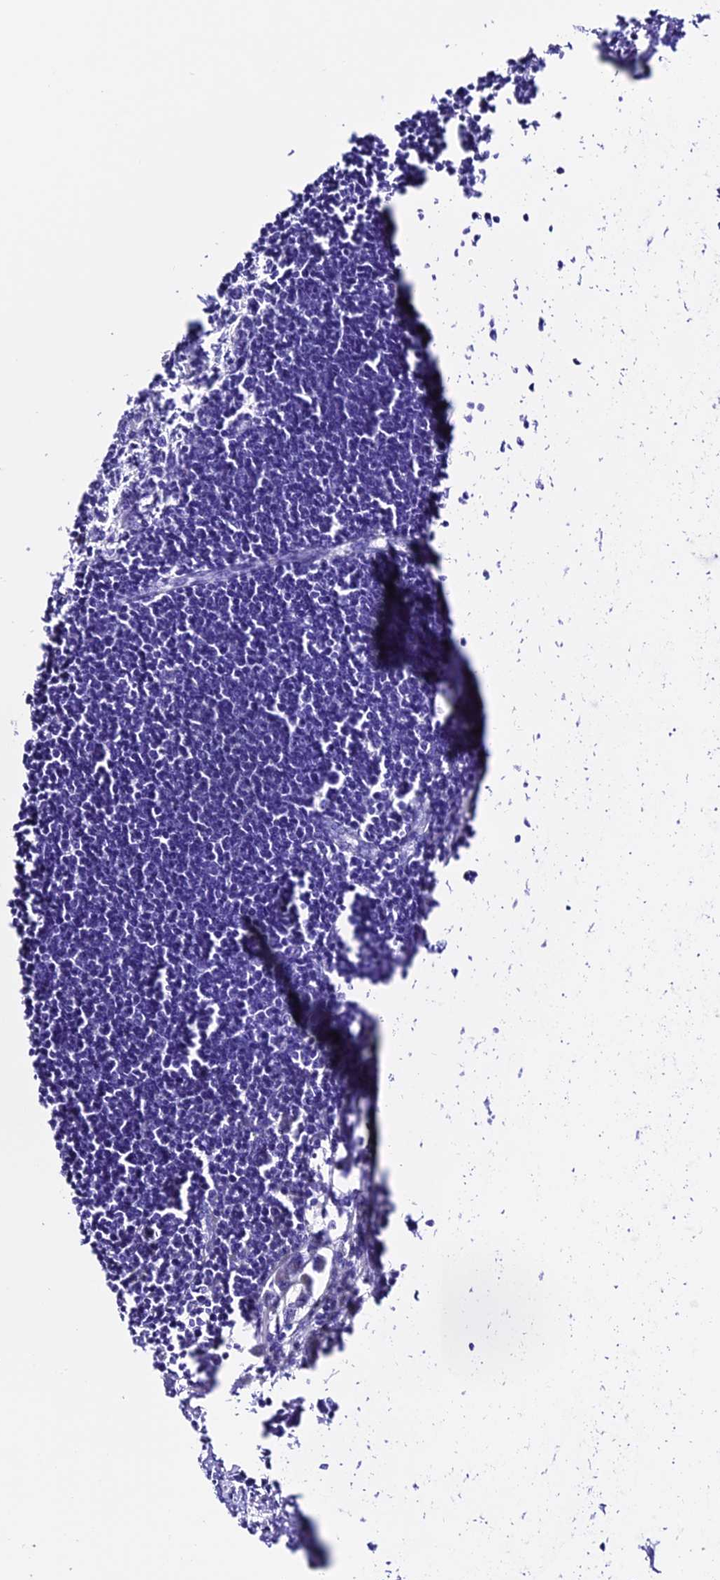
{"staining": {"intensity": "negative", "quantity": "none", "location": "none"}, "tissue": "lymph node", "cell_type": "Germinal center cells", "image_type": "normal", "snomed": [{"axis": "morphology", "description": "Normal tissue, NOS"}, {"axis": "morphology", "description": "Malignant melanoma, Metastatic site"}, {"axis": "topography", "description": "Lymph node"}], "caption": "High magnification brightfield microscopy of benign lymph node stained with DAB (3,3'-diaminobenzidine) (brown) and counterstained with hematoxylin (blue): germinal center cells show no significant positivity.", "gene": "TRMT44", "patient": {"sex": "male", "age": 41}}